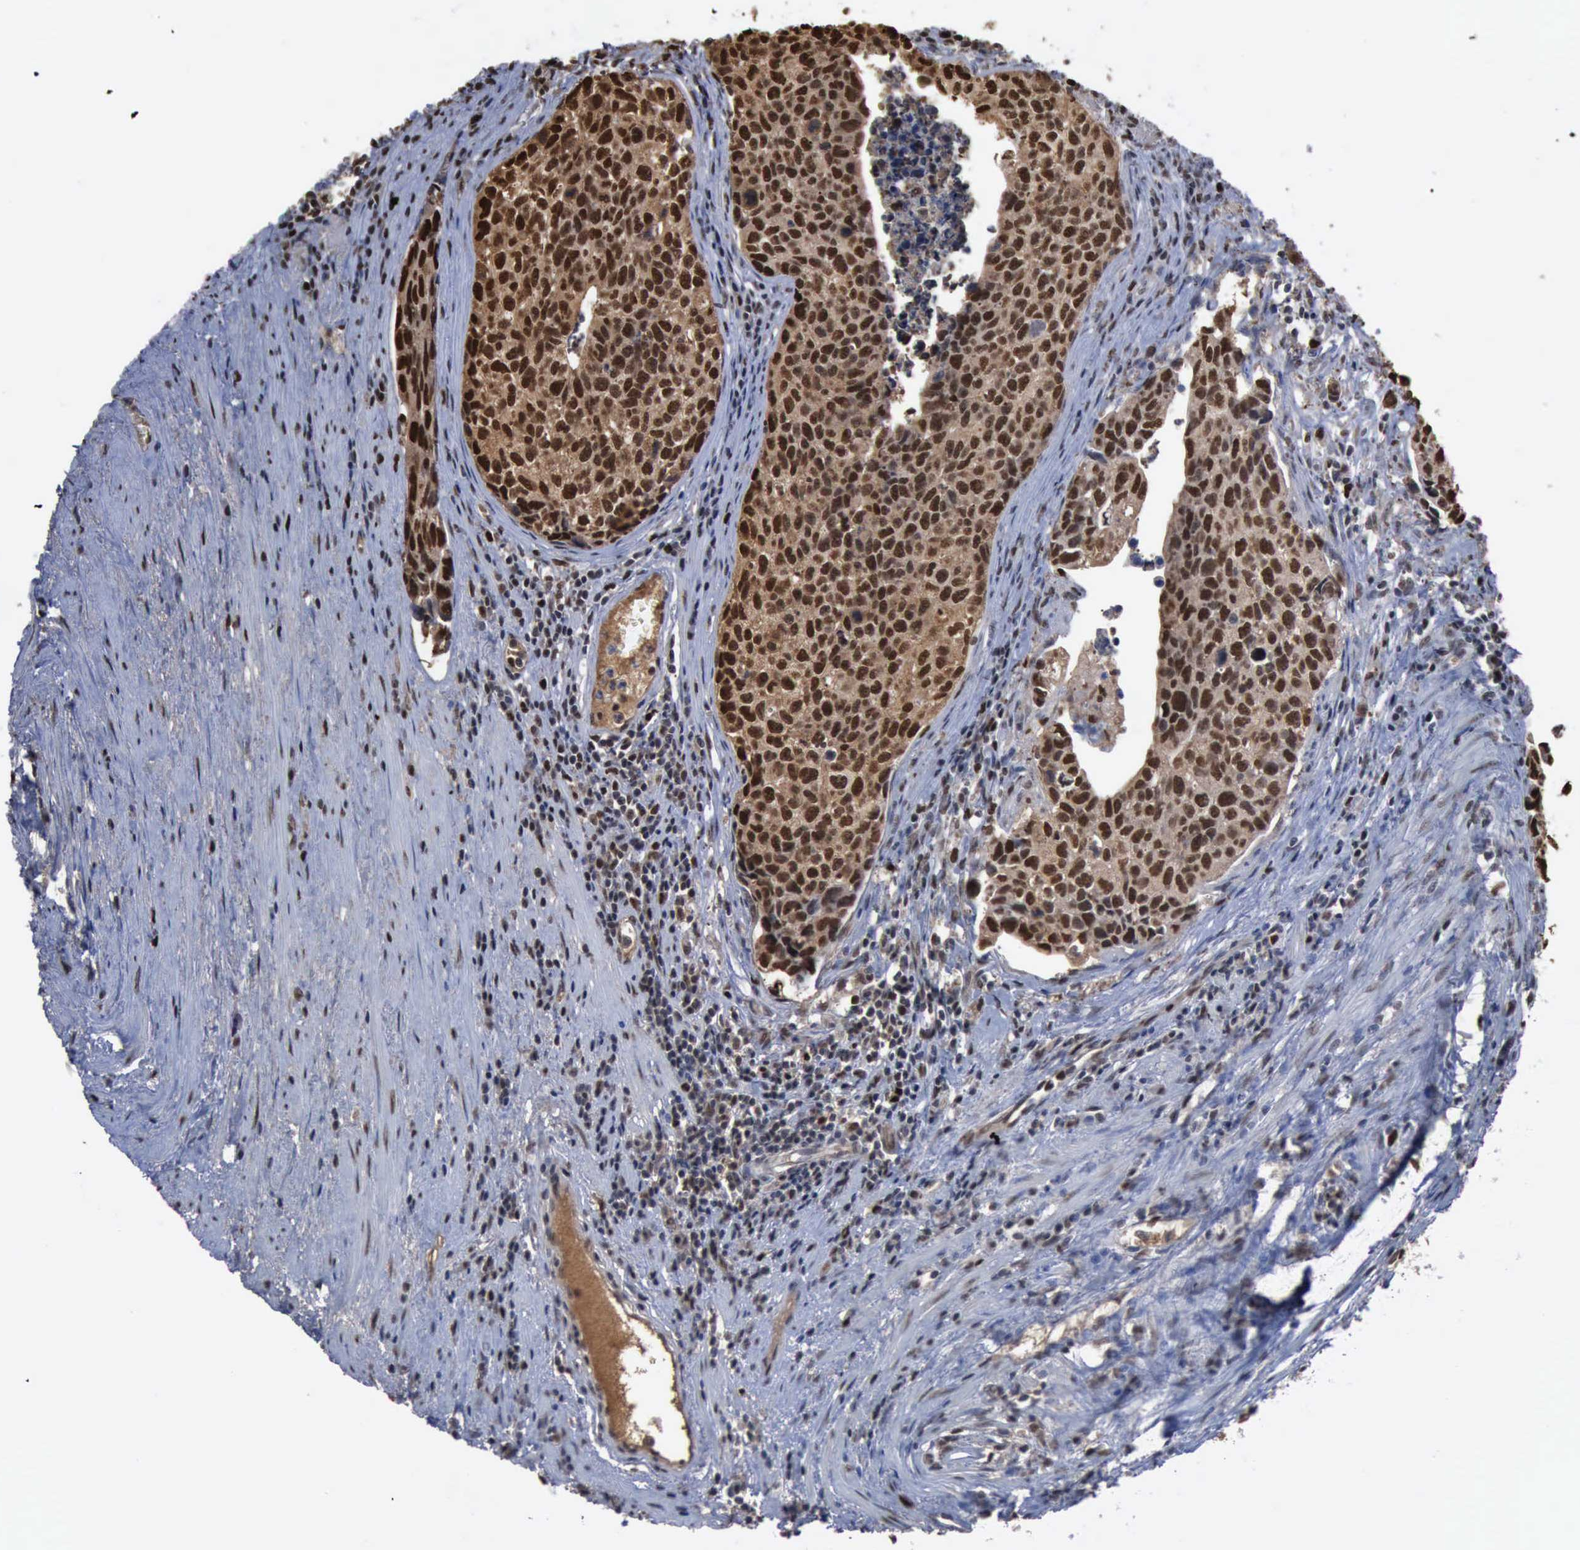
{"staining": {"intensity": "strong", "quantity": ">75%", "location": "cytoplasmic/membranous,nuclear"}, "tissue": "urothelial cancer", "cell_type": "Tumor cells", "image_type": "cancer", "snomed": [{"axis": "morphology", "description": "Urothelial carcinoma, High grade"}, {"axis": "topography", "description": "Urinary bladder"}], "caption": "Protein staining of urothelial cancer tissue displays strong cytoplasmic/membranous and nuclear positivity in about >75% of tumor cells.", "gene": "PCNA", "patient": {"sex": "male", "age": 81}}